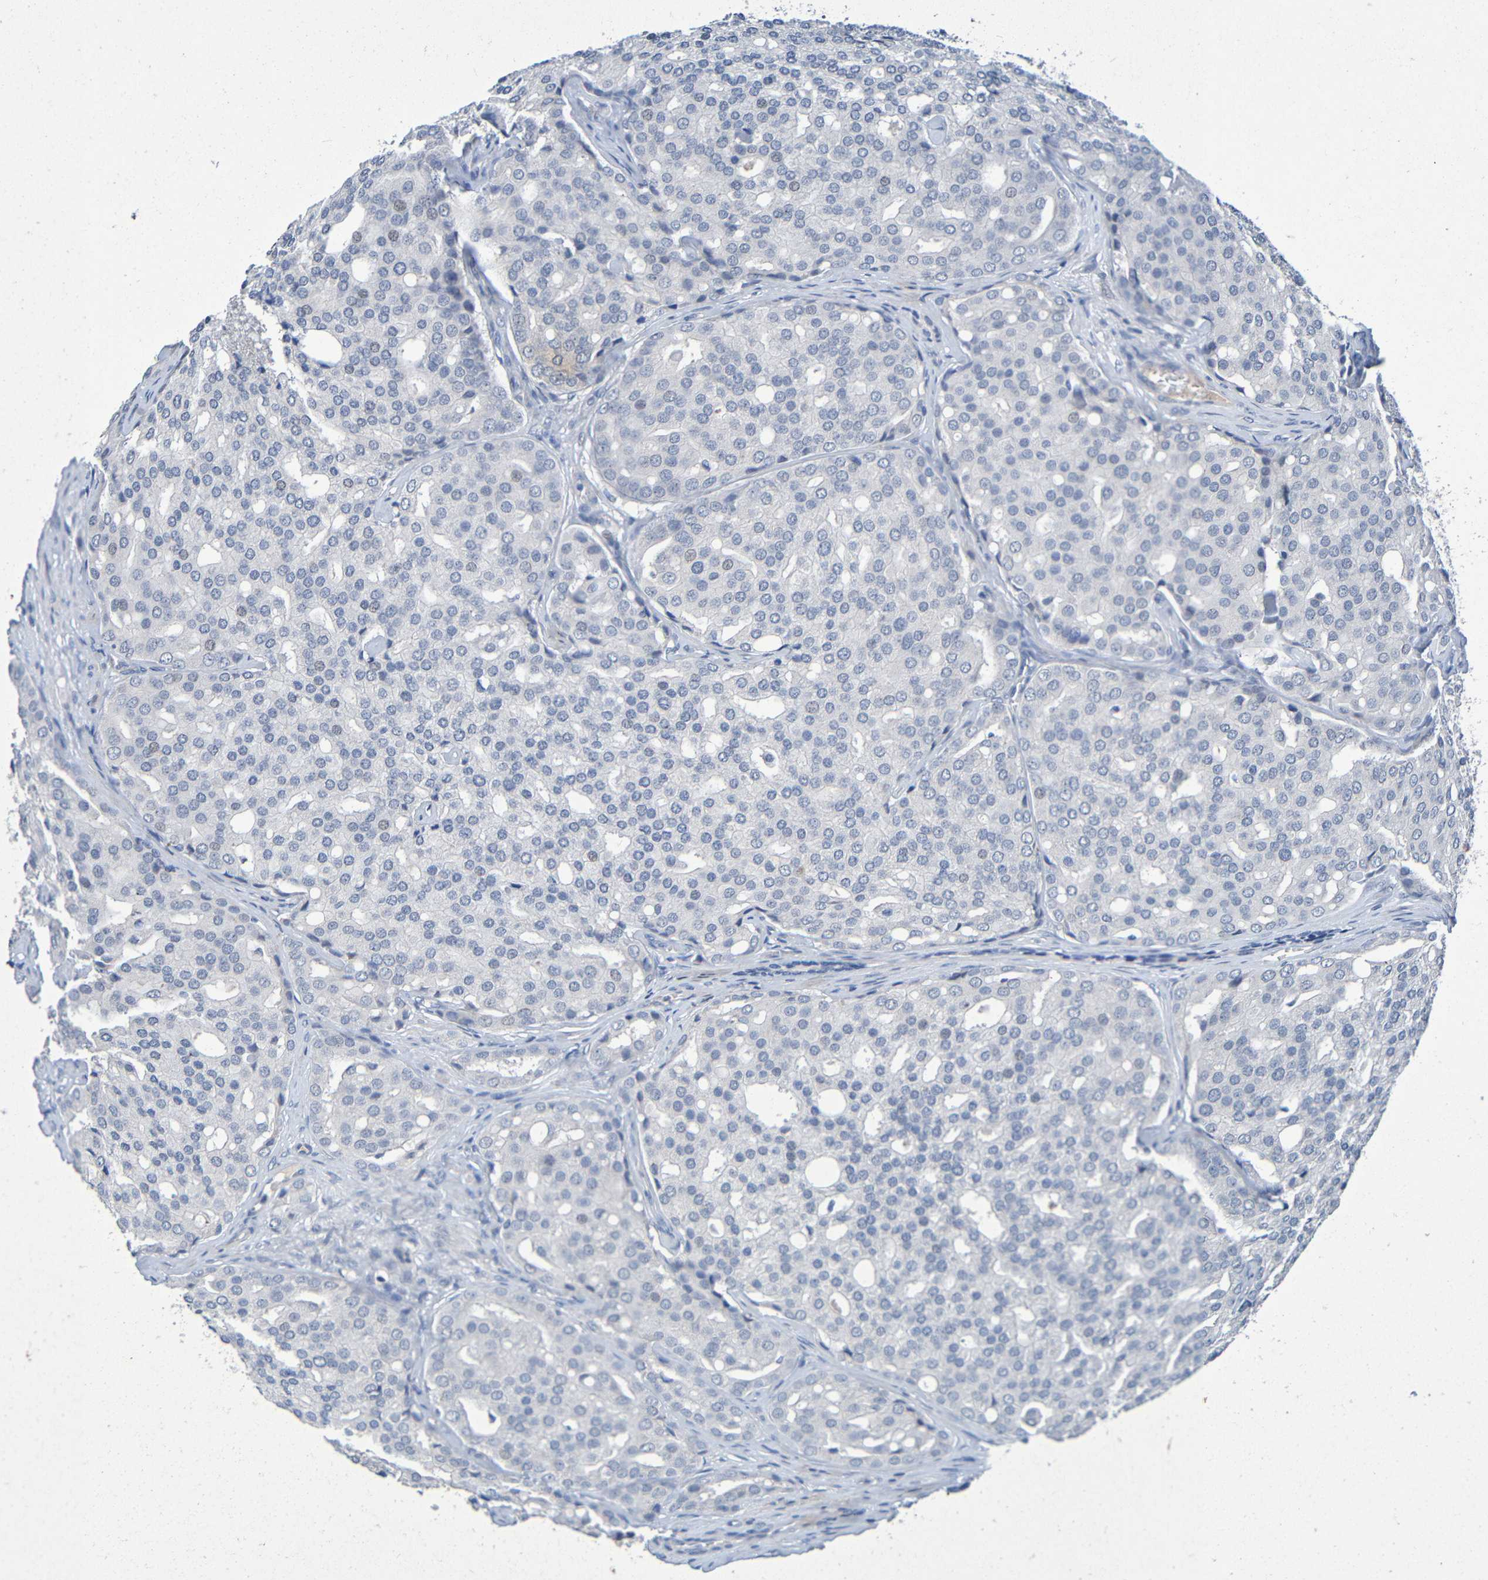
{"staining": {"intensity": "negative", "quantity": "none", "location": "none"}, "tissue": "prostate cancer", "cell_type": "Tumor cells", "image_type": "cancer", "snomed": [{"axis": "morphology", "description": "Adenocarcinoma, High grade"}, {"axis": "topography", "description": "Prostate"}], "caption": "The immunohistochemistry (IHC) micrograph has no significant staining in tumor cells of prostate cancer (adenocarcinoma (high-grade)) tissue.", "gene": "IL10", "patient": {"sex": "male", "age": 64}}